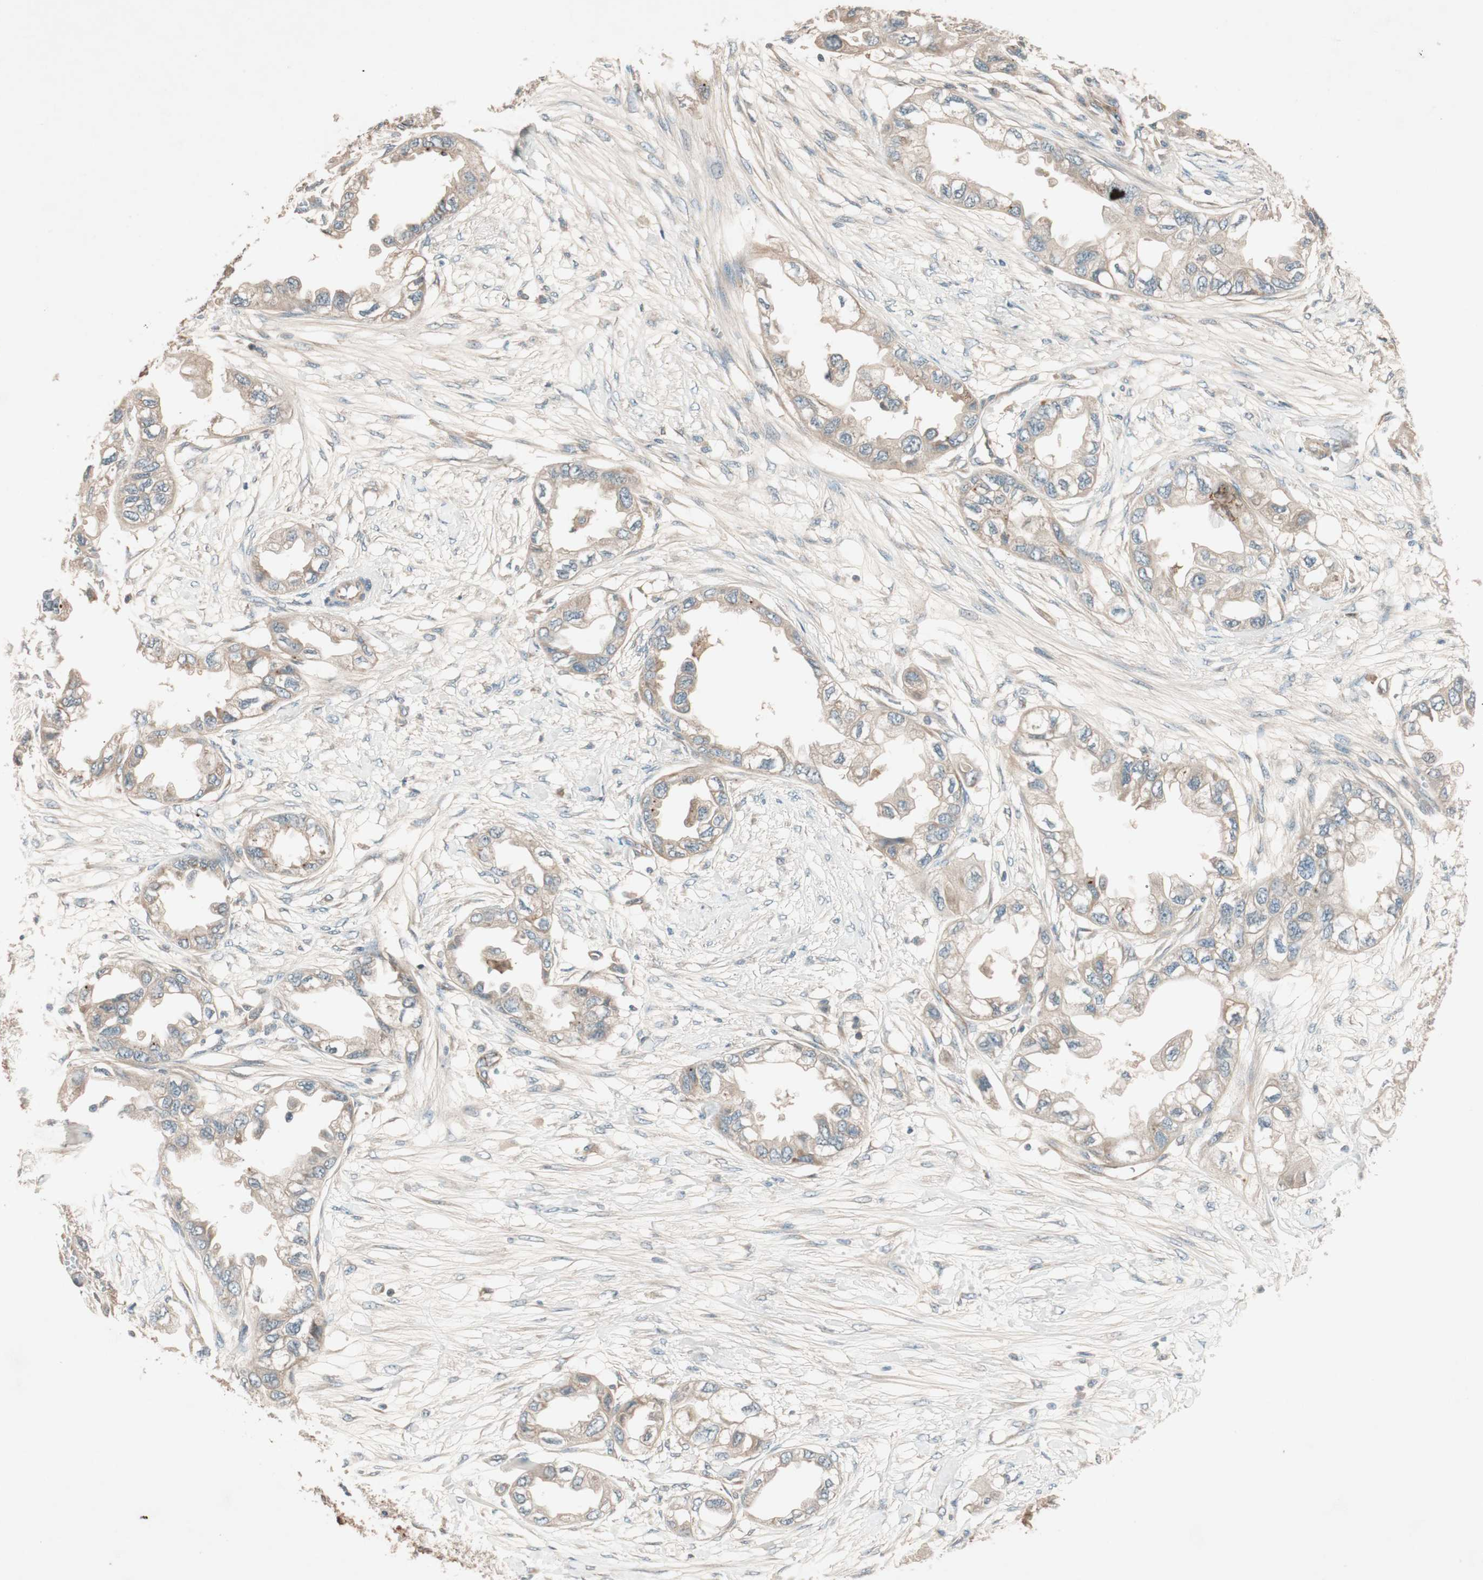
{"staining": {"intensity": "moderate", "quantity": "25%-75%", "location": "cytoplasmic/membranous"}, "tissue": "endometrial cancer", "cell_type": "Tumor cells", "image_type": "cancer", "snomed": [{"axis": "morphology", "description": "Adenocarcinoma, NOS"}, {"axis": "topography", "description": "Endometrium"}], "caption": "Immunohistochemistry photomicrograph of neoplastic tissue: human endometrial cancer stained using IHC demonstrates medium levels of moderate protein expression localized specifically in the cytoplasmic/membranous of tumor cells, appearing as a cytoplasmic/membranous brown color.", "gene": "EPHA6", "patient": {"sex": "female", "age": 67}}